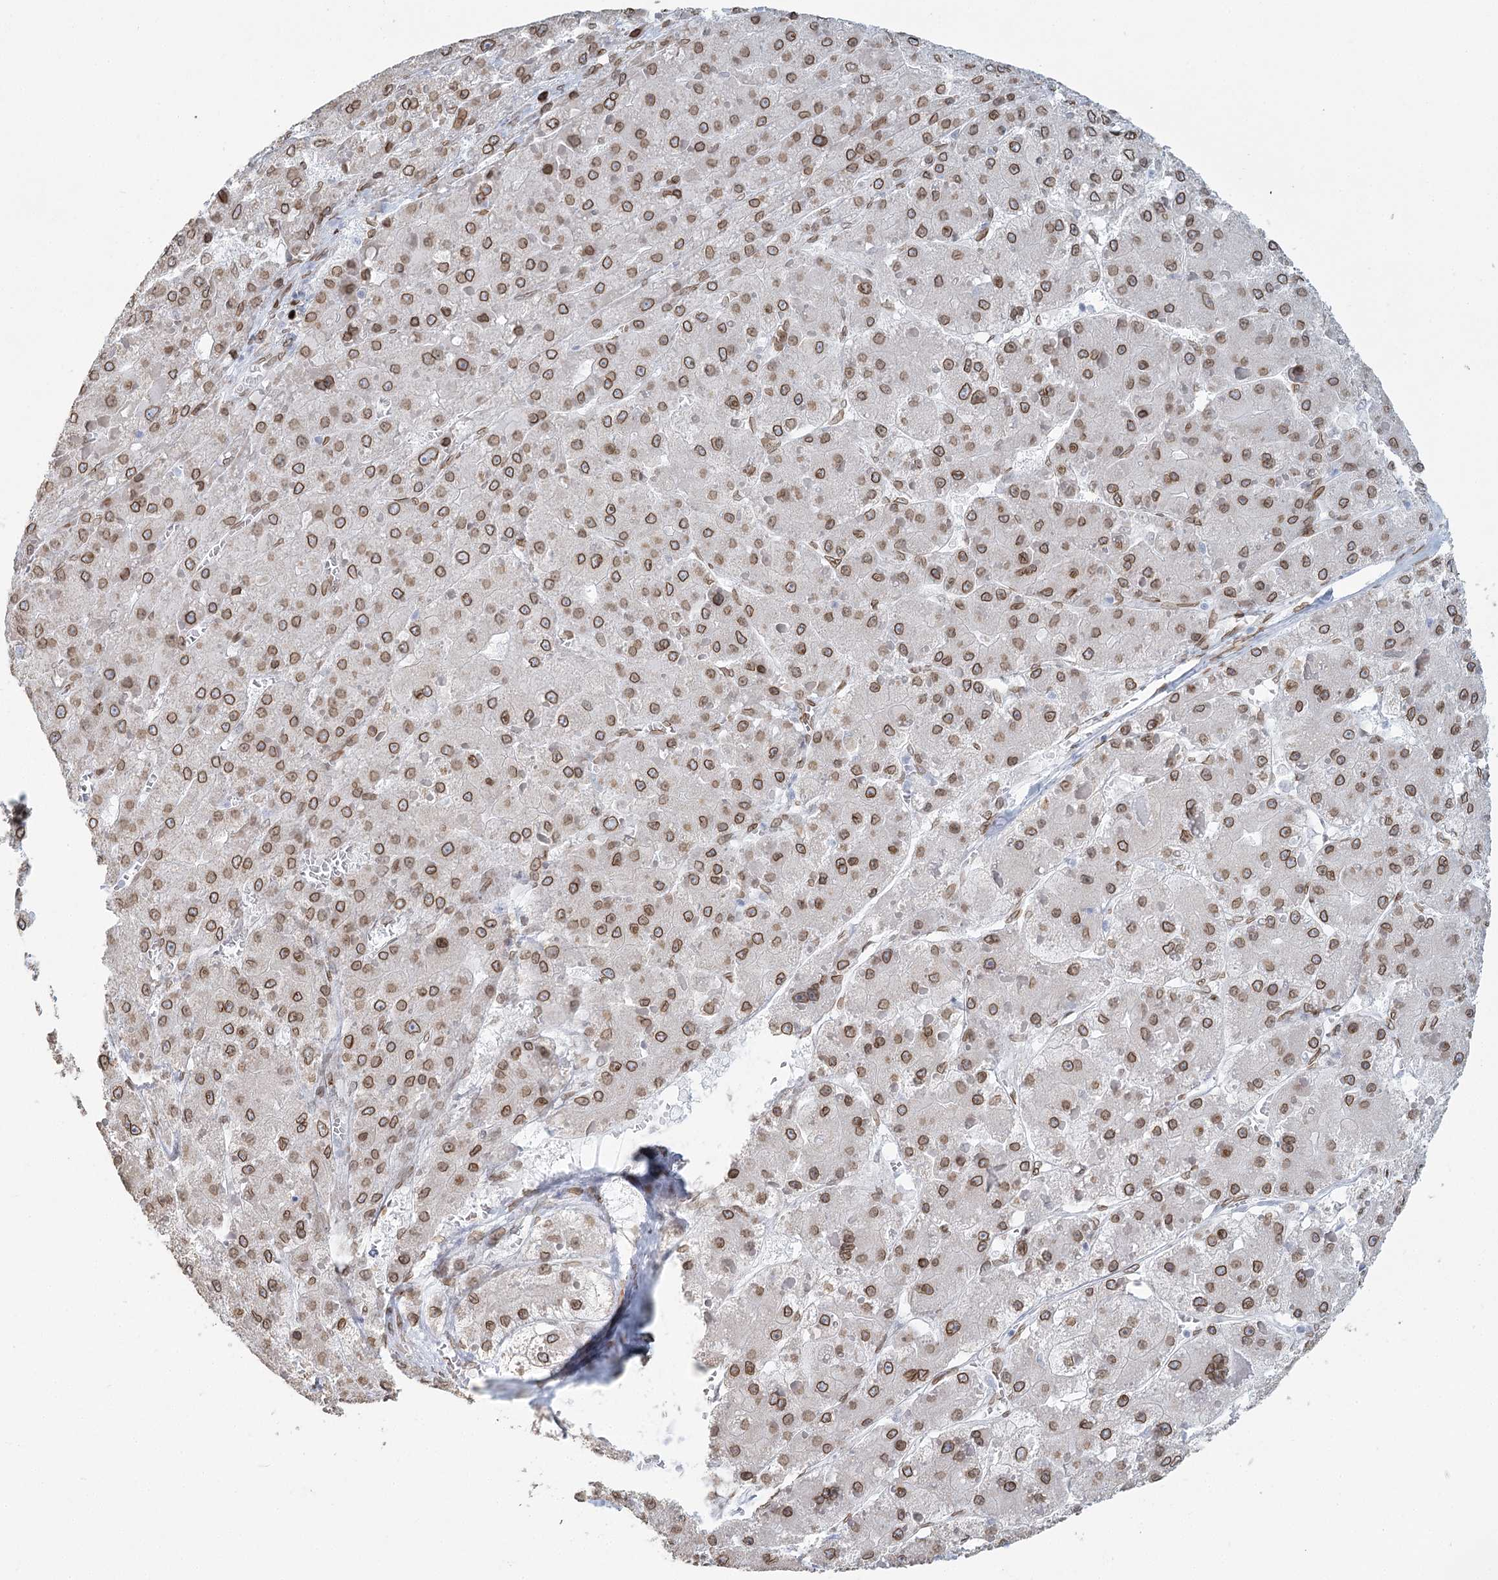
{"staining": {"intensity": "moderate", "quantity": ">75%", "location": "cytoplasmic/membranous,nuclear"}, "tissue": "liver cancer", "cell_type": "Tumor cells", "image_type": "cancer", "snomed": [{"axis": "morphology", "description": "Carcinoma, Hepatocellular, NOS"}, {"axis": "topography", "description": "Liver"}], "caption": "Immunohistochemistry of human hepatocellular carcinoma (liver) exhibits medium levels of moderate cytoplasmic/membranous and nuclear expression in approximately >75% of tumor cells. (DAB = brown stain, brightfield microscopy at high magnification).", "gene": "VWA5A", "patient": {"sex": "female", "age": 73}}